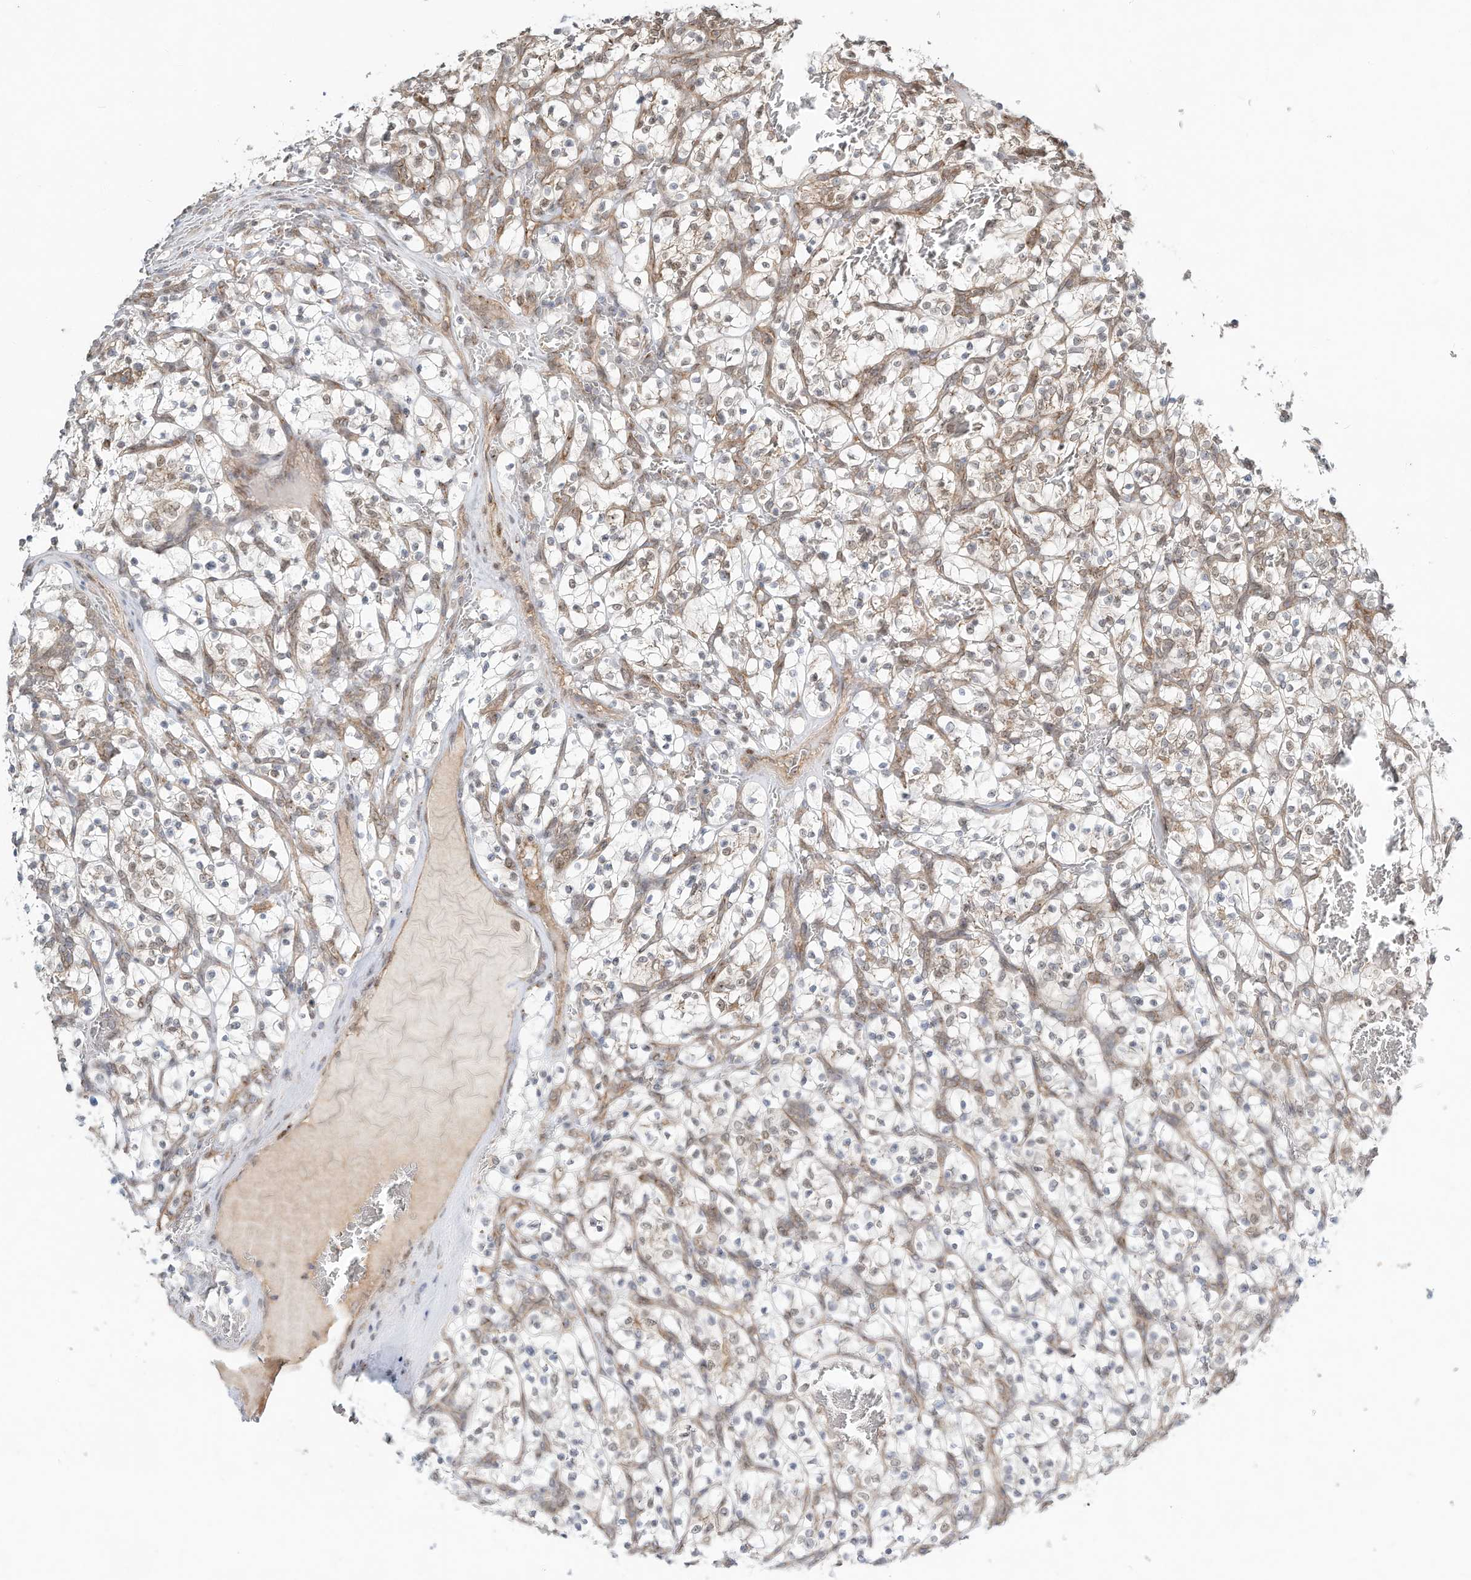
{"staining": {"intensity": "weak", "quantity": "25%-75%", "location": "cytoplasmic/membranous,nuclear"}, "tissue": "renal cancer", "cell_type": "Tumor cells", "image_type": "cancer", "snomed": [{"axis": "morphology", "description": "Adenocarcinoma, NOS"}, {"axis": "topography", "description": "Kidney"}], "caption": "Adenocarcinoma (renal) stained for a protein (brown) displays weak cytoplasmic/membranous and nuclear positive expression in approximately 25%-75% of tumor cells.", "gene": "CUX1", "patient": {"sex": "female", "age": 57}}